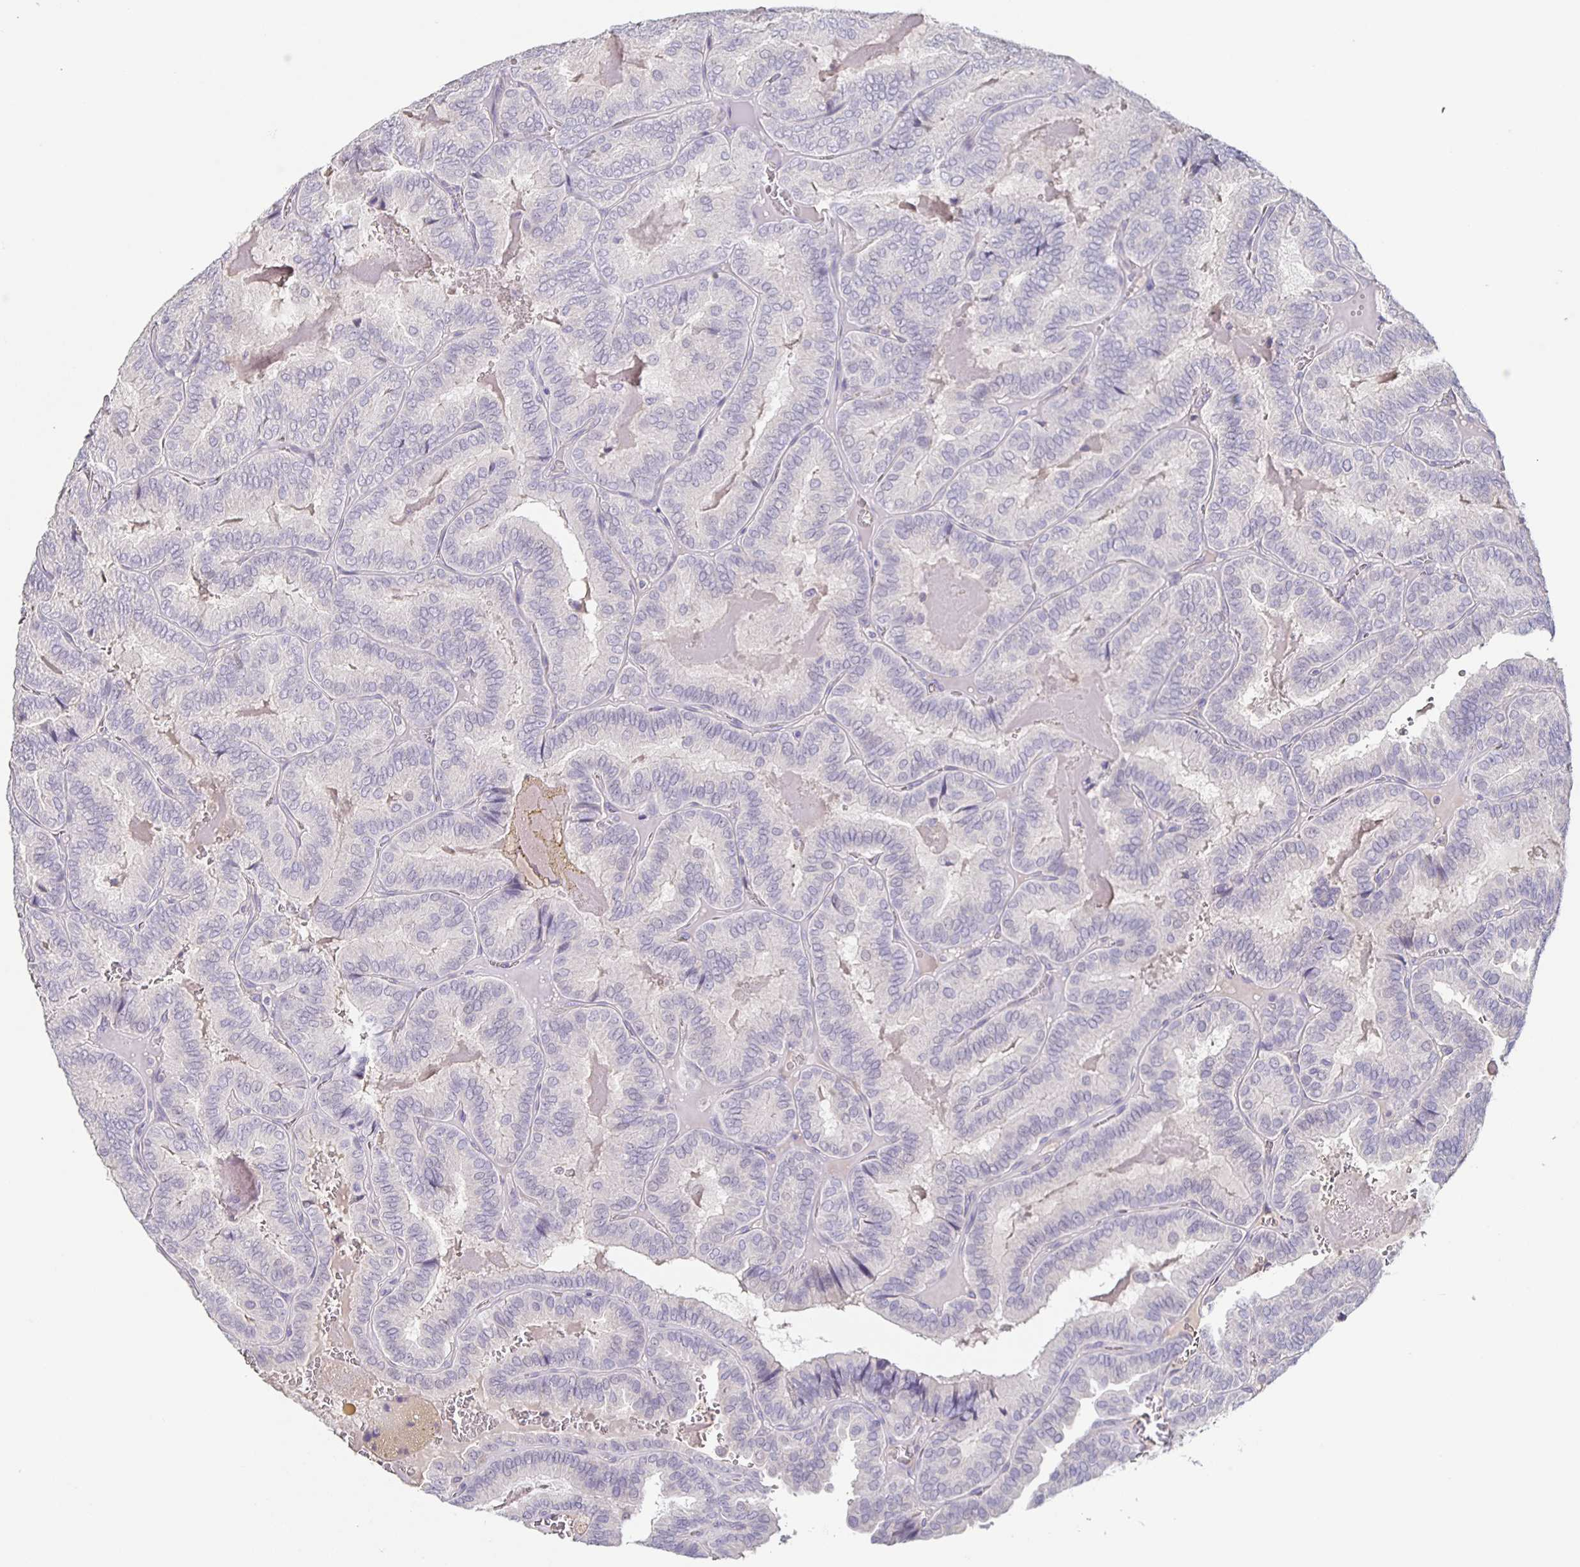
{"staining": {"intensity": "negative", "quantity": "none", "location": "none"}, "tissue": "thyroid cancer", "cell_type": "Tumor cells", "image_type": "cancer", "snomed": [{"axis": "morphology", "description": "Papillary adenocarcinoma, NOS"}, {"axis": "topography", "description": "Thyroid gland"}], "caption": "This is an IHC image of human thyroid cancer (papillary adenocarcinoma). There is no expression in tumor cells.", "gene": "INSL5", "patient": {"sex": "female", "age": 75}}